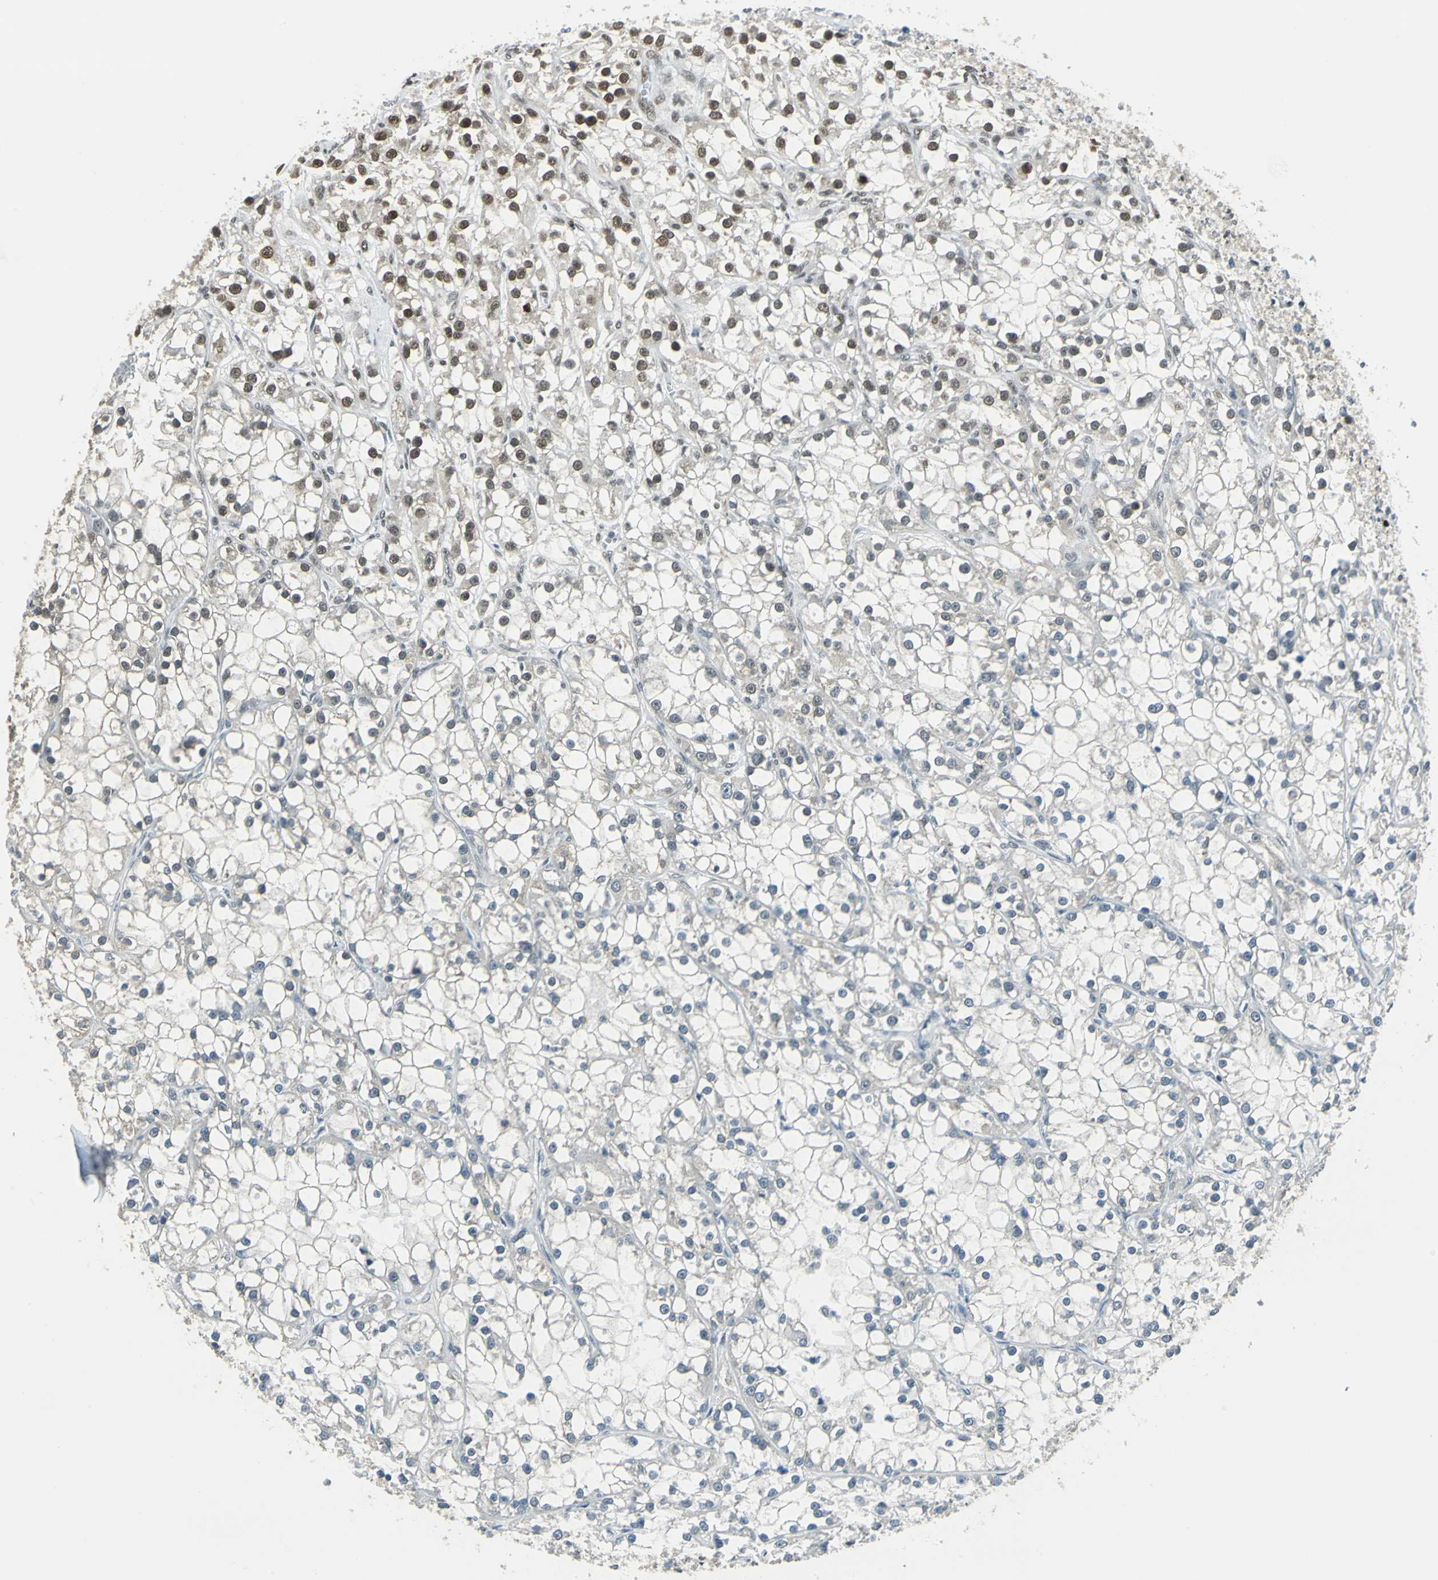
{"staining": {"intensity": "moderate", "quantity": "<25%", "location": "cytoplasmic/membranous,nuclear"}, "tissue": "renal cancer", "cell_type": "Tumor cells", "image_type": "cancer", "snomed": [{"axis": "morphology", "description": "Adenocarcinoma, NOS"}, {"axis": "topography", "description": "Kidney"}], "caption": "Adenocarcinoma (renal) was stained to show a protein in brown. There is low levels of moderate cytoplasmic/membranous and nuclear staining in approximately <25% of tumor cells. (IHC, brightfield microscopy, high magnification).", "gene": "ADNP", "patient": {"sex": "female", "age": 52}}